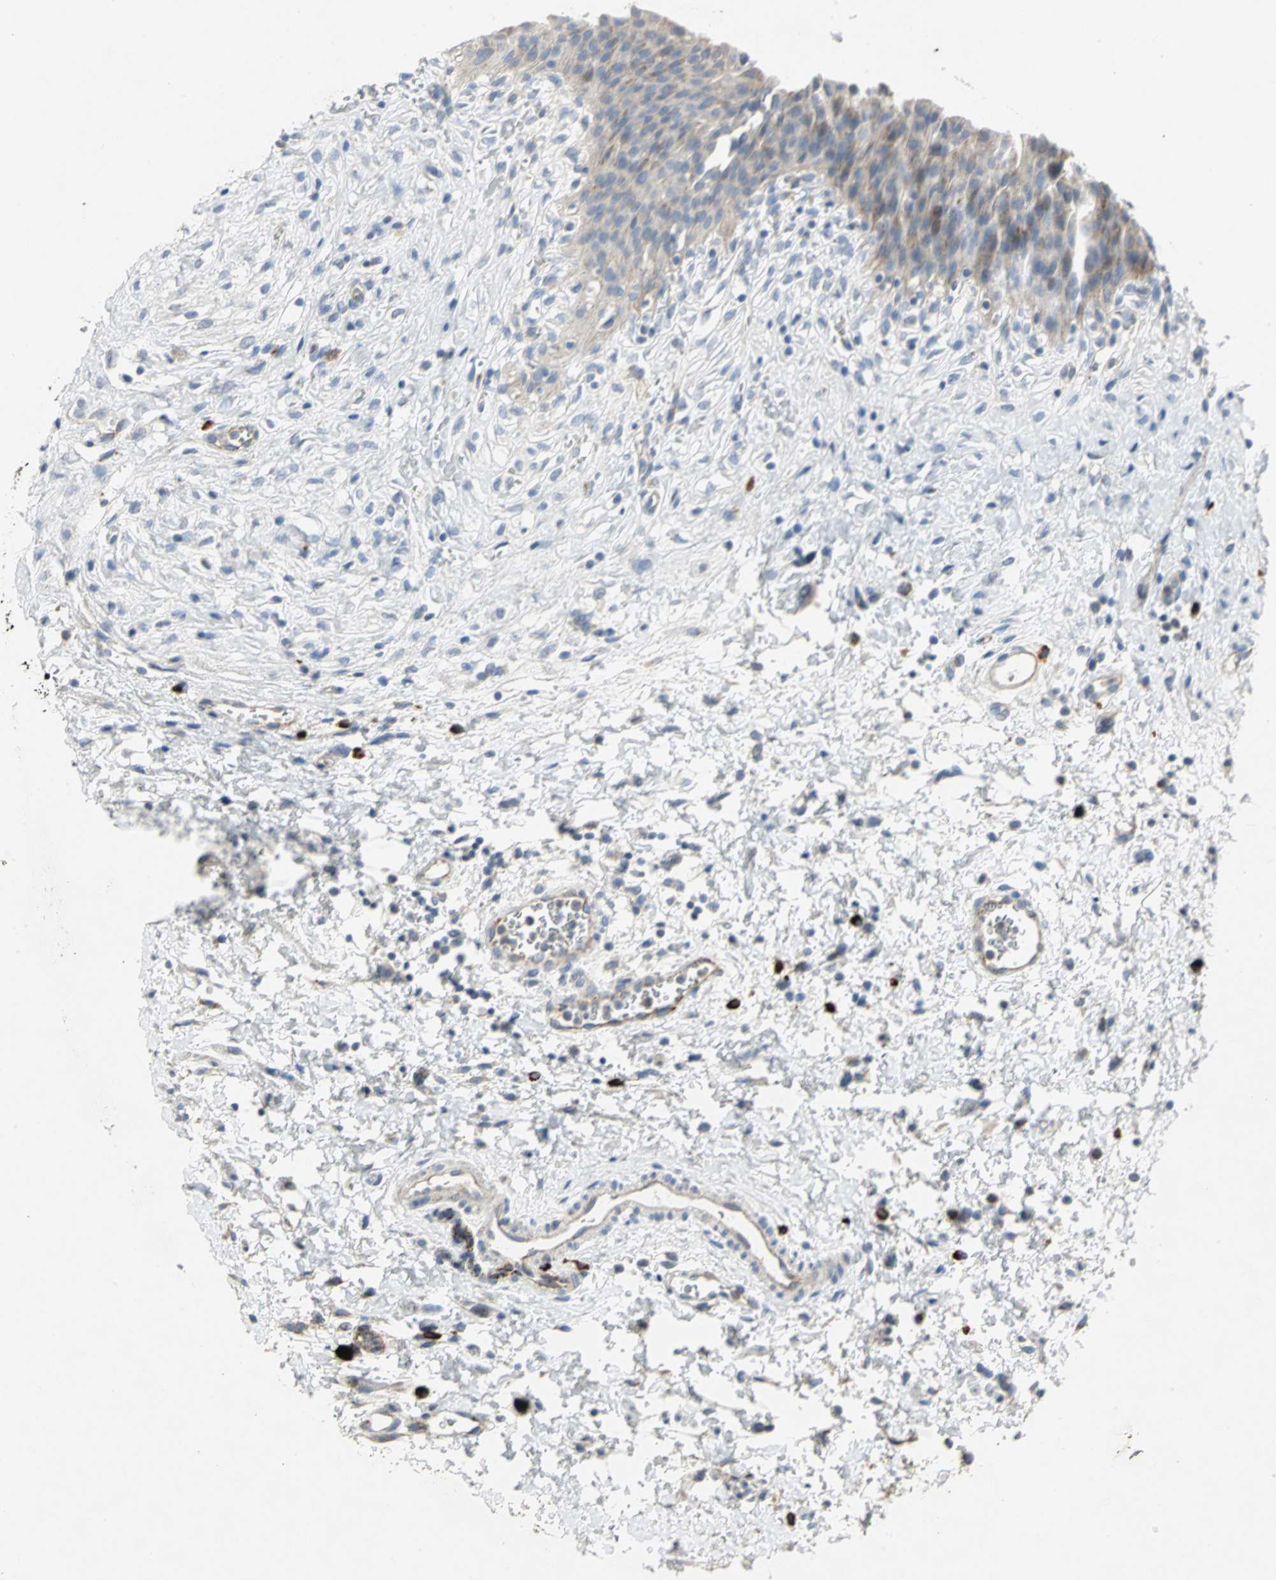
{"staining": {"intensity": "weak", "quantity": ">75%", "location": "cytoplasmic/membranous"}, "tissue": "urinary bladder", "cell_type": "Urothelial cells", "image_type": "normal", "snomed": [{"axis": "morphology", "description": "Normal tissue, NOS"}, {"axis": "morphology", "description": "Dysplasia, NOS"}, {"axis": "topography", "description": "Urinary bladder"}], "caption": "Immunohistochemistry image of normal urinary bladder: human urinary bladder stained using IHC reveals low levels of weak protein expression localized specifically in the cytoplasmic/membranous of urothelial cells, appearing as a cytoplasmic/membranous brown color.", "gene": "SPPL2B", "patient": {"sex": "male", "age": 35}}